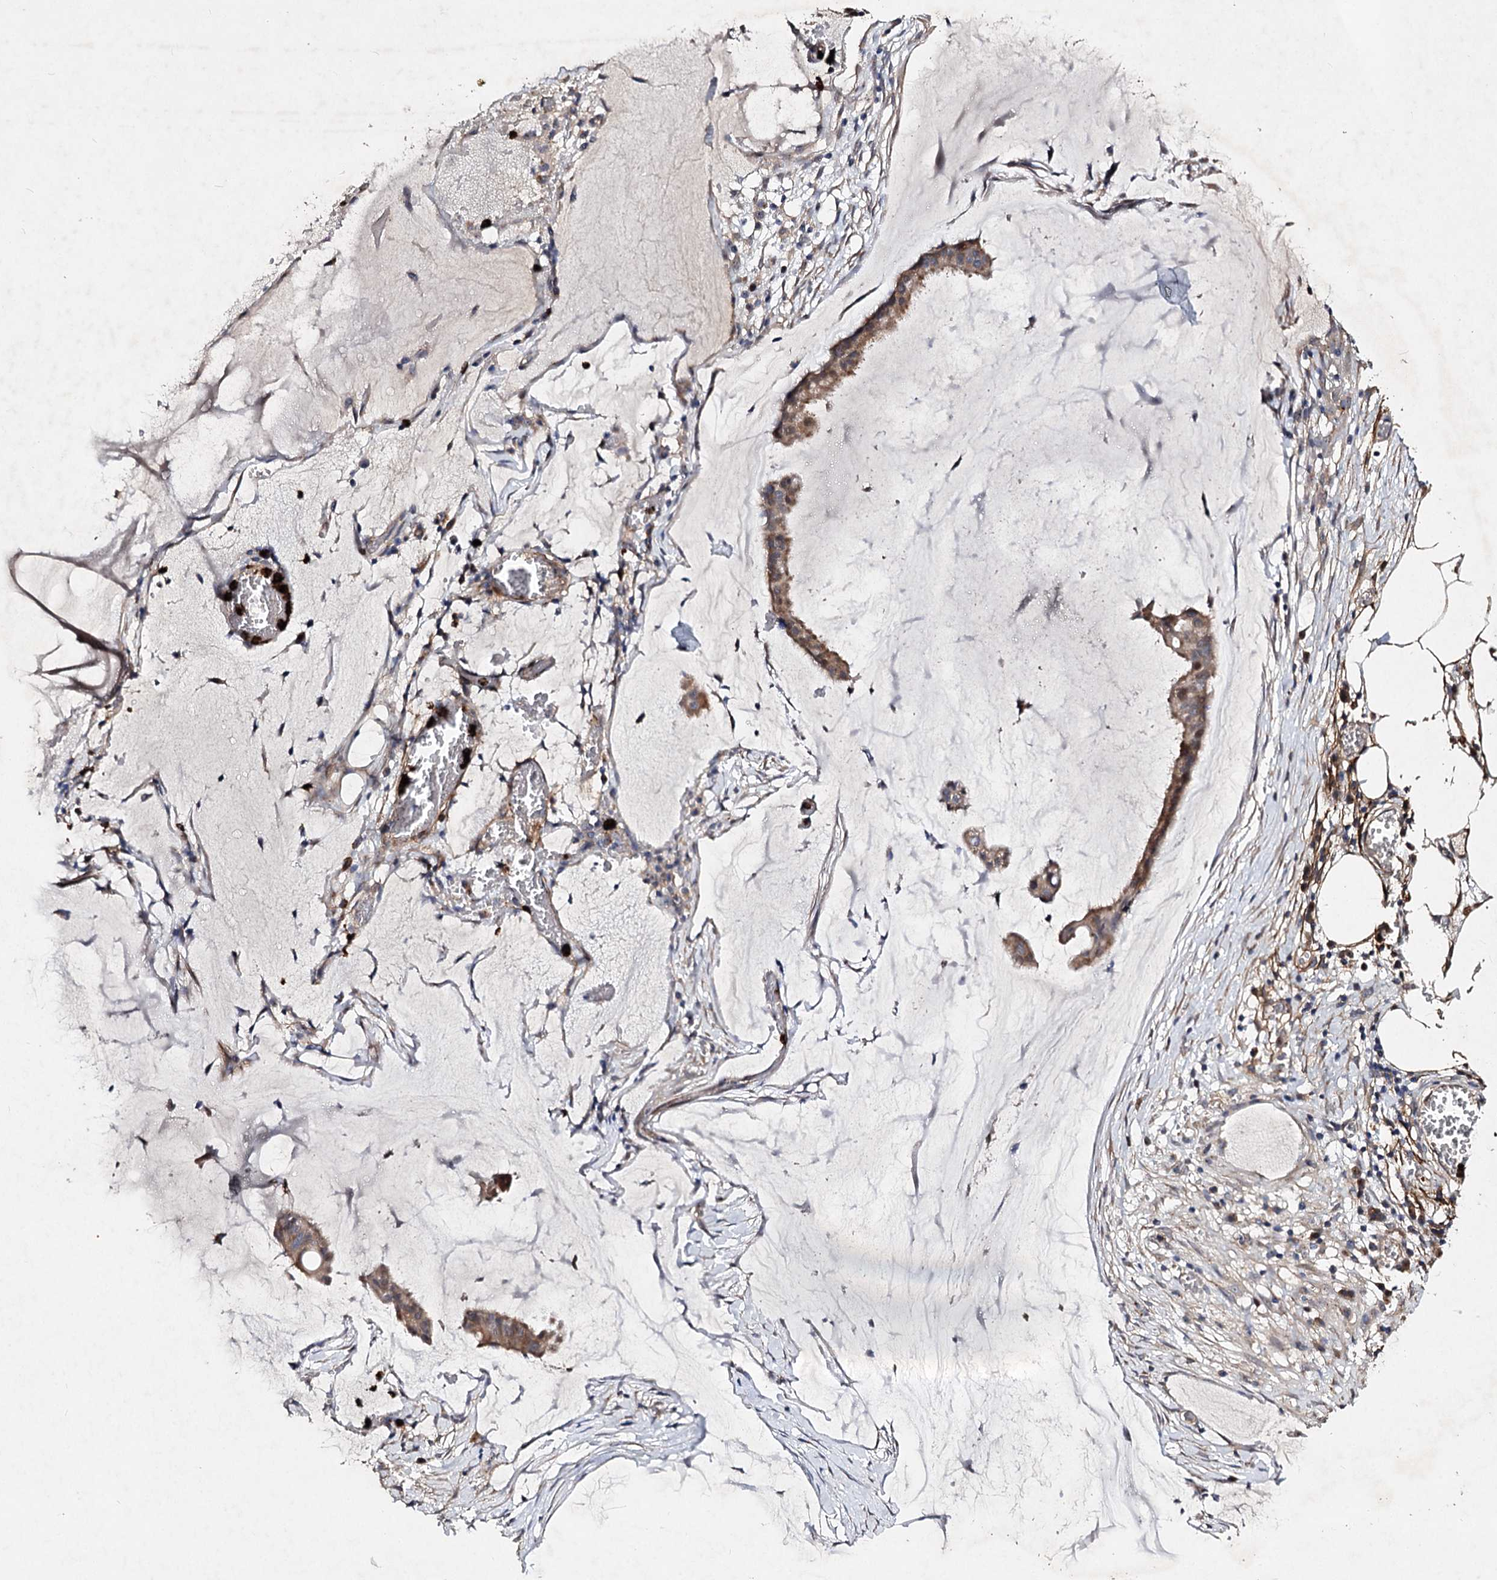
{"staining": {"intensity": "weak", "quantity": ">75%", "location": "cytoplasmic/membranous"}, "tissue": "ovarian cancer", "cell_type": "Tumor cells", "image_type": "cancer", "snomed": [{"axis": "morphology", "description": "Cystadenocarcinoma, mucinous, NOS"}, {"axis": "topography", "description": "Ovary"}], "caption": "Immunohistochemistry micrograph of neoplastic tissue: ovarian cancer stained using IHC shows low levels of weak protein expression localized specifically in the cytoplasmic/membranous of tumor cells, appearing as a cytoplasmic/membranous brown color.", "gene": "MINDY3", "patient": {"sex": "female", "age": 73}}